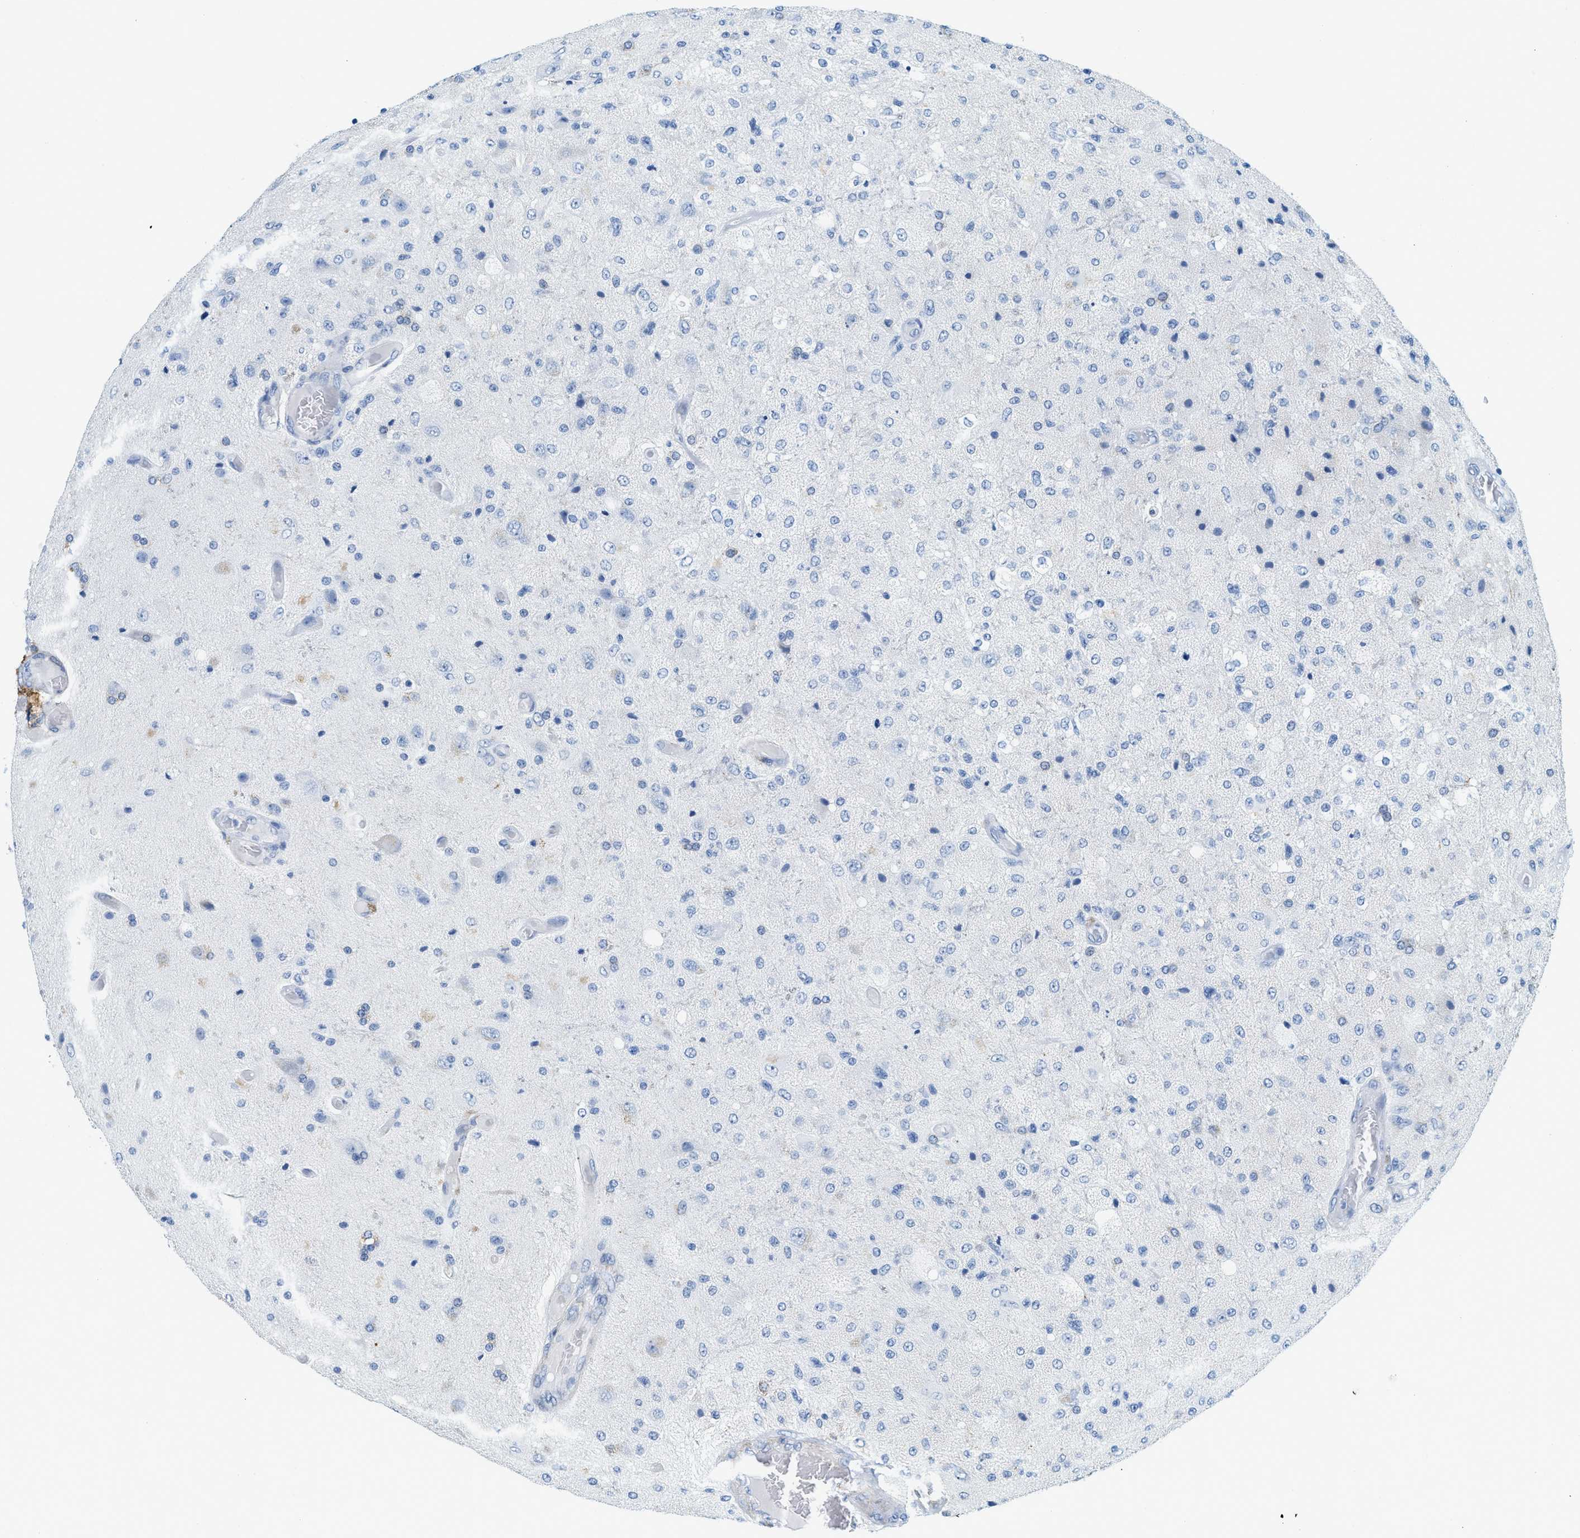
{"staining": {"intensity": "negative", "quantity": "none", "location": "none"}, "tissue": "glioma", "cell_type": "Tumor cells", "image_type": "cancer", "snomed": [{"axis": "morphology", "description": "Normal tissue, NOS"}, {"axis": "morphology", "description": "Glioma, malignant, High grade"}, {"axis": "topography", "description": "Cerebral cortex"}], "caption": "The photomicrograph exhibits no significant expression in tumor cells of malignant glioma (high-grade).", "gene": "TPSAB1", "patient": {"sex": "male", "age": 77}}